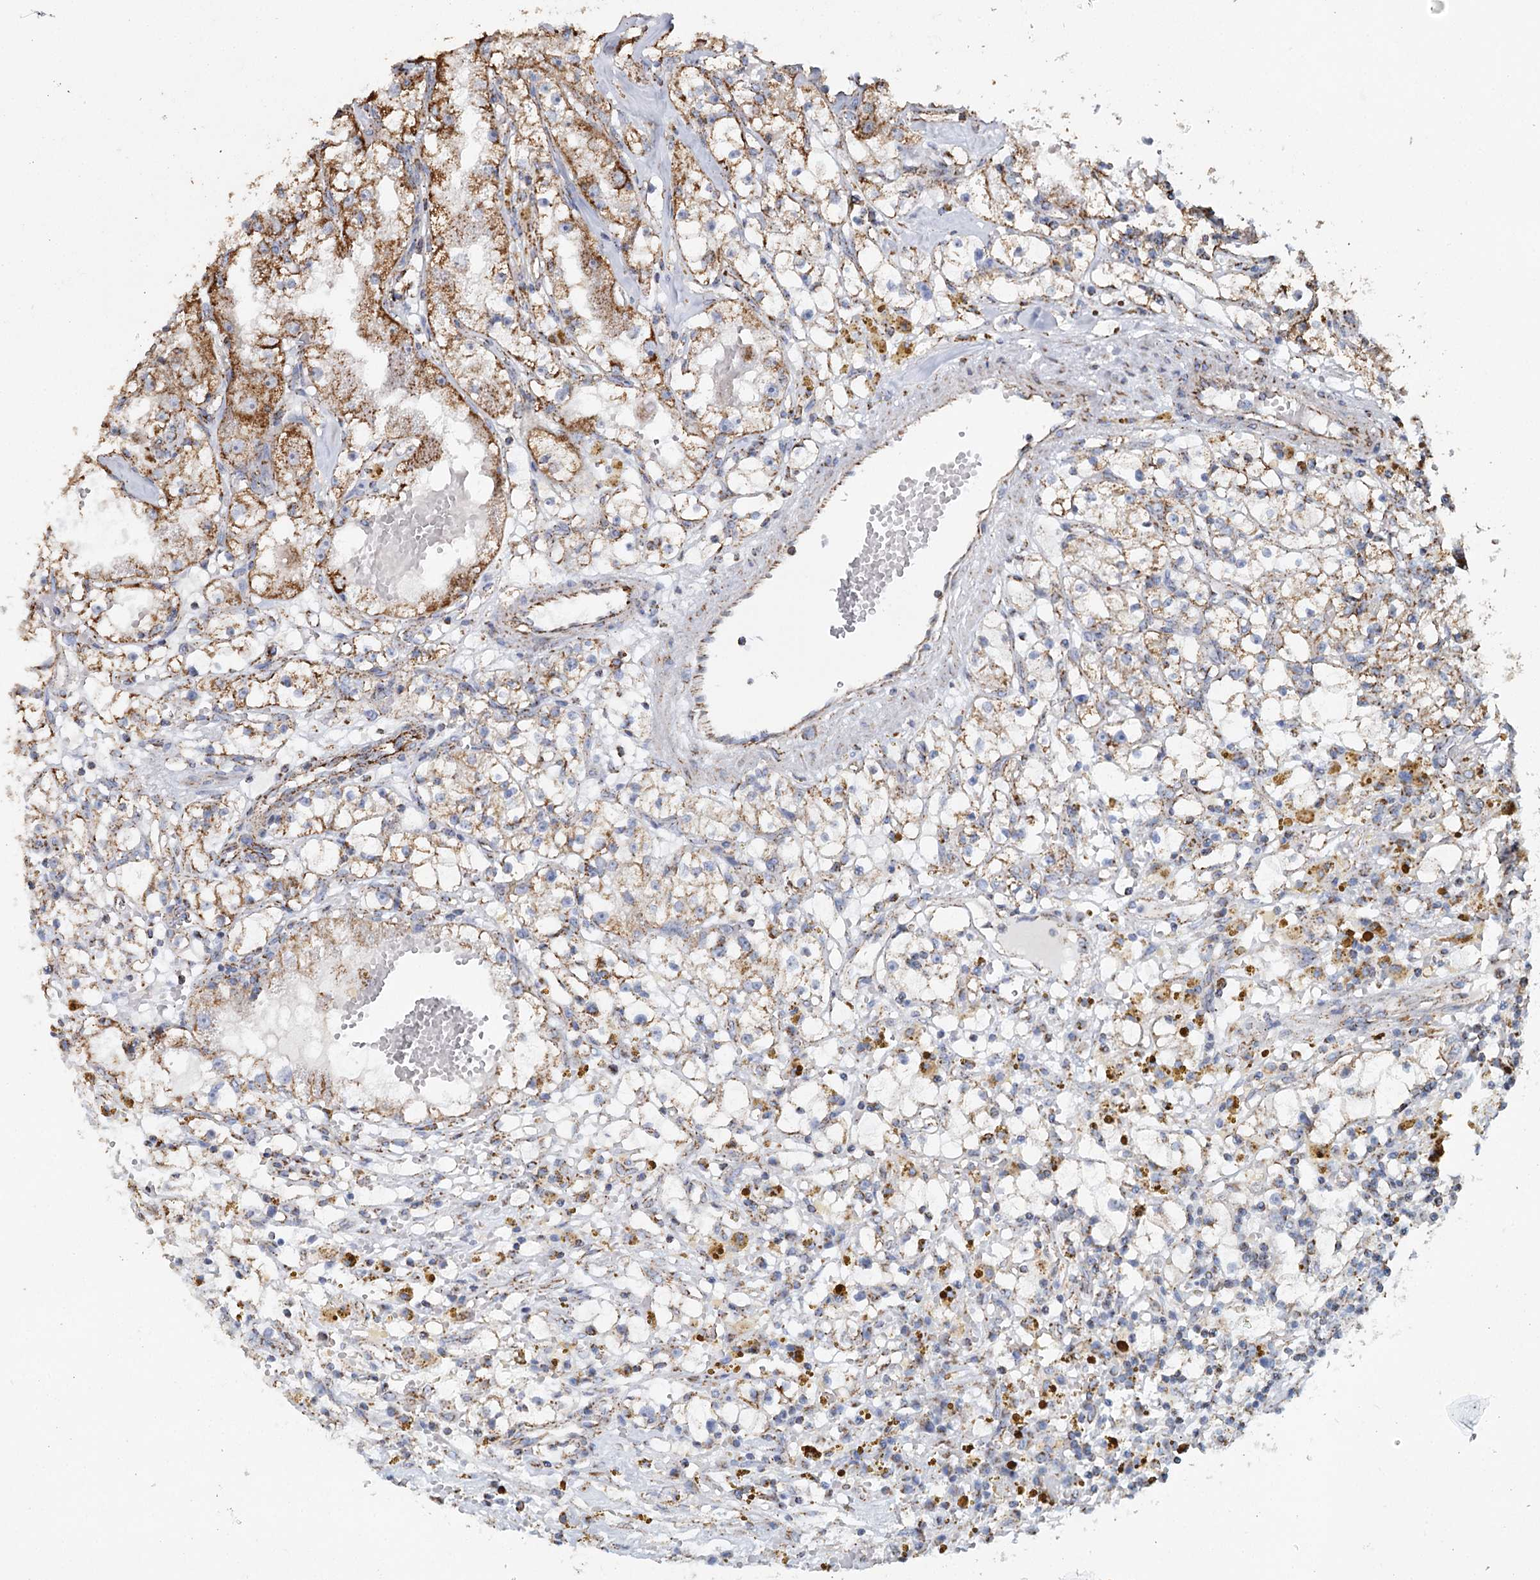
{"staining": {"intensity": "moderate", "quantity": ">75%", "location": "cytoplasmic/membranous"}, "tissue": "renal cancer", "cell_type": "Tumor cells", "image_type": "cancer", "snomed": [{"axis": "morphology", "description": "Adenocarcinoma, NOS"}, {"axis": "topography", "description": "Kidney"}], "caption": "This micrograph shows IHC staining of human renal cancer (adenocarcinoma), with medium moderate cytoplasmic/membranous expression in about >75% of tumor cells.", "gene": "MRPL44", "patient": {"sex": "male", "age": 56}}